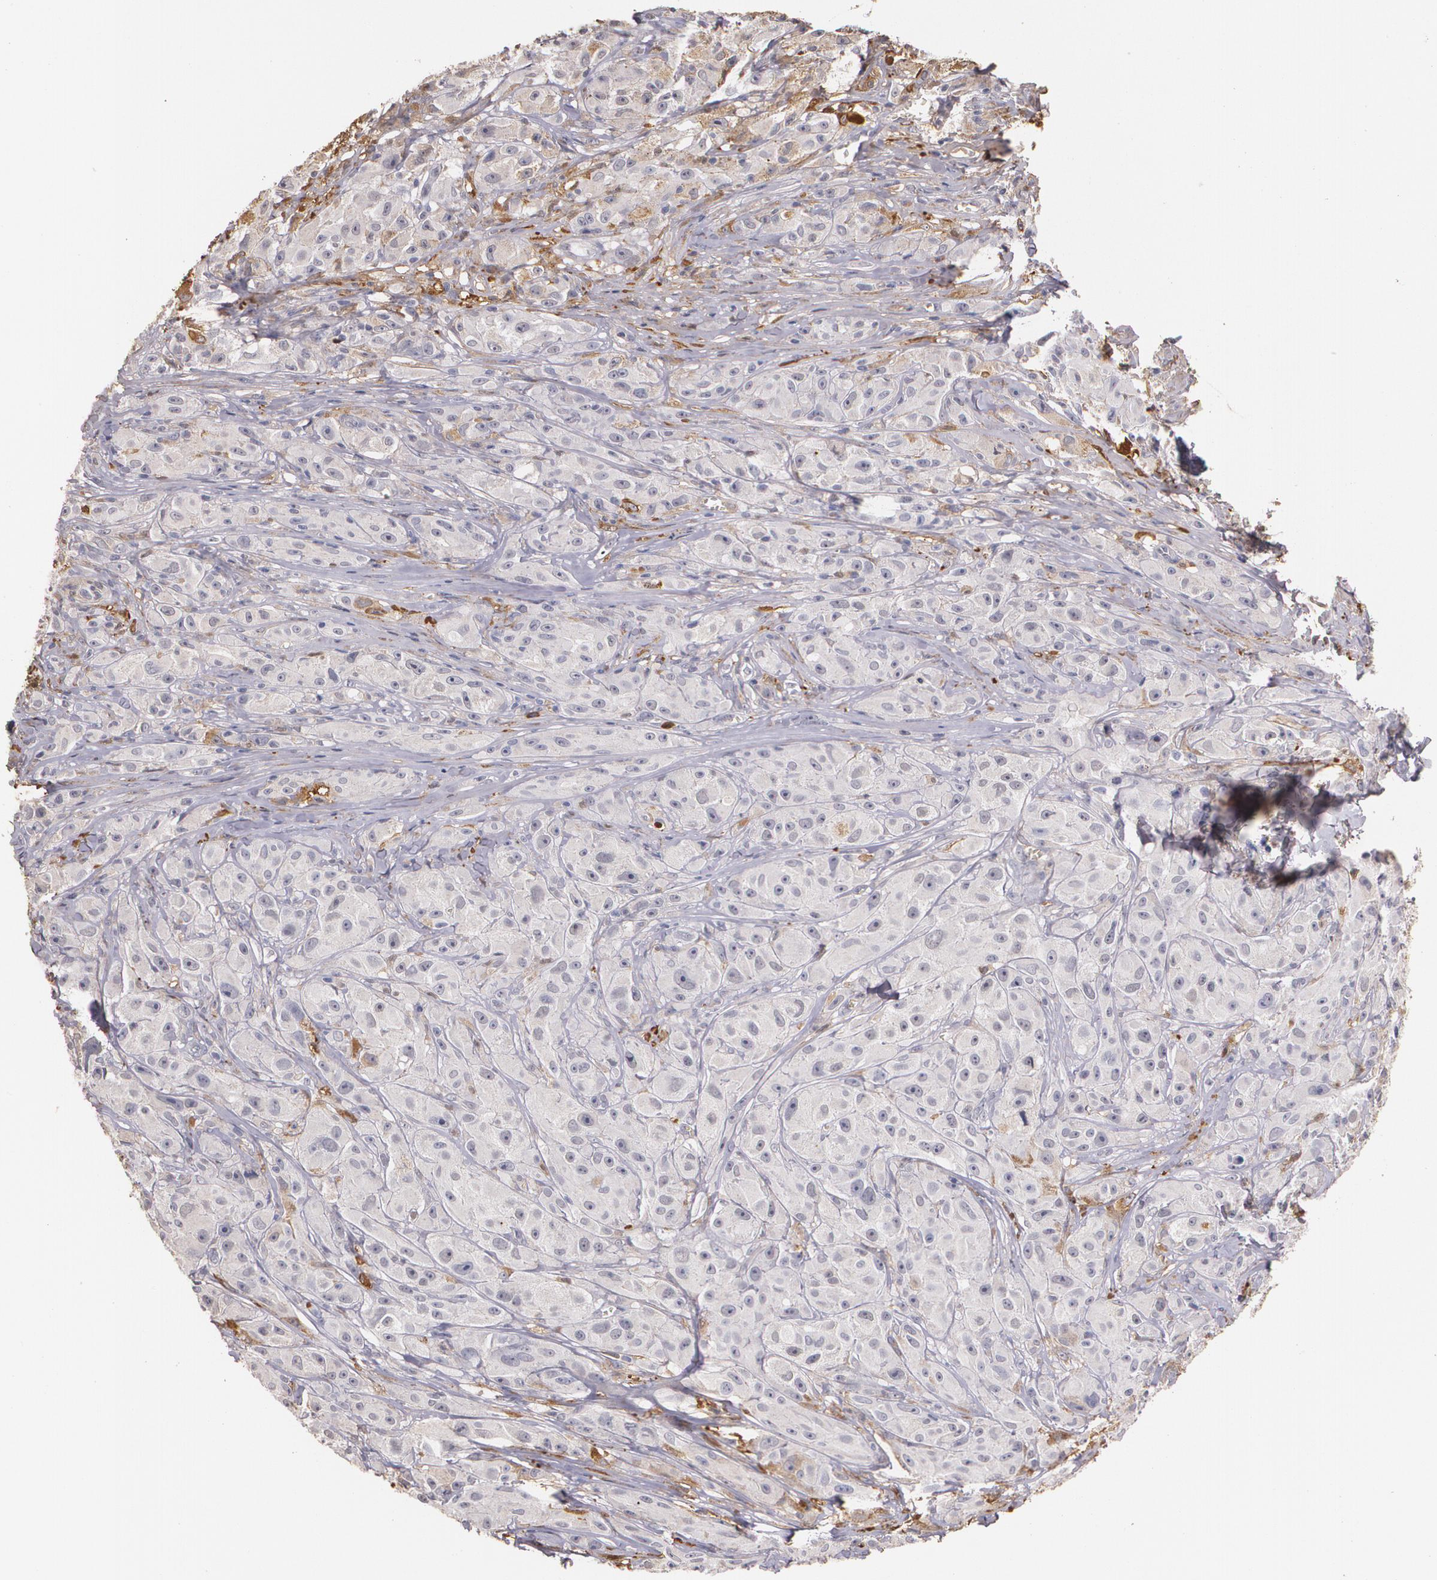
{"staining": {"intensity": "negative", "quantity": "none", "location": "none"}, "tissue": "melanoma", "cell_type": "Tumor cells", "image_type": "cancer", "snomed": [{"axis": "morphology", "description": "Malignant melanoma, NOS"}, {"axis": "topography", "description": "Skin"}], "caption": "Tumor cells show no significant staining in malignant melanoma.", "gene": "PTS", "patient": {"sex": "male", "age": 56}}